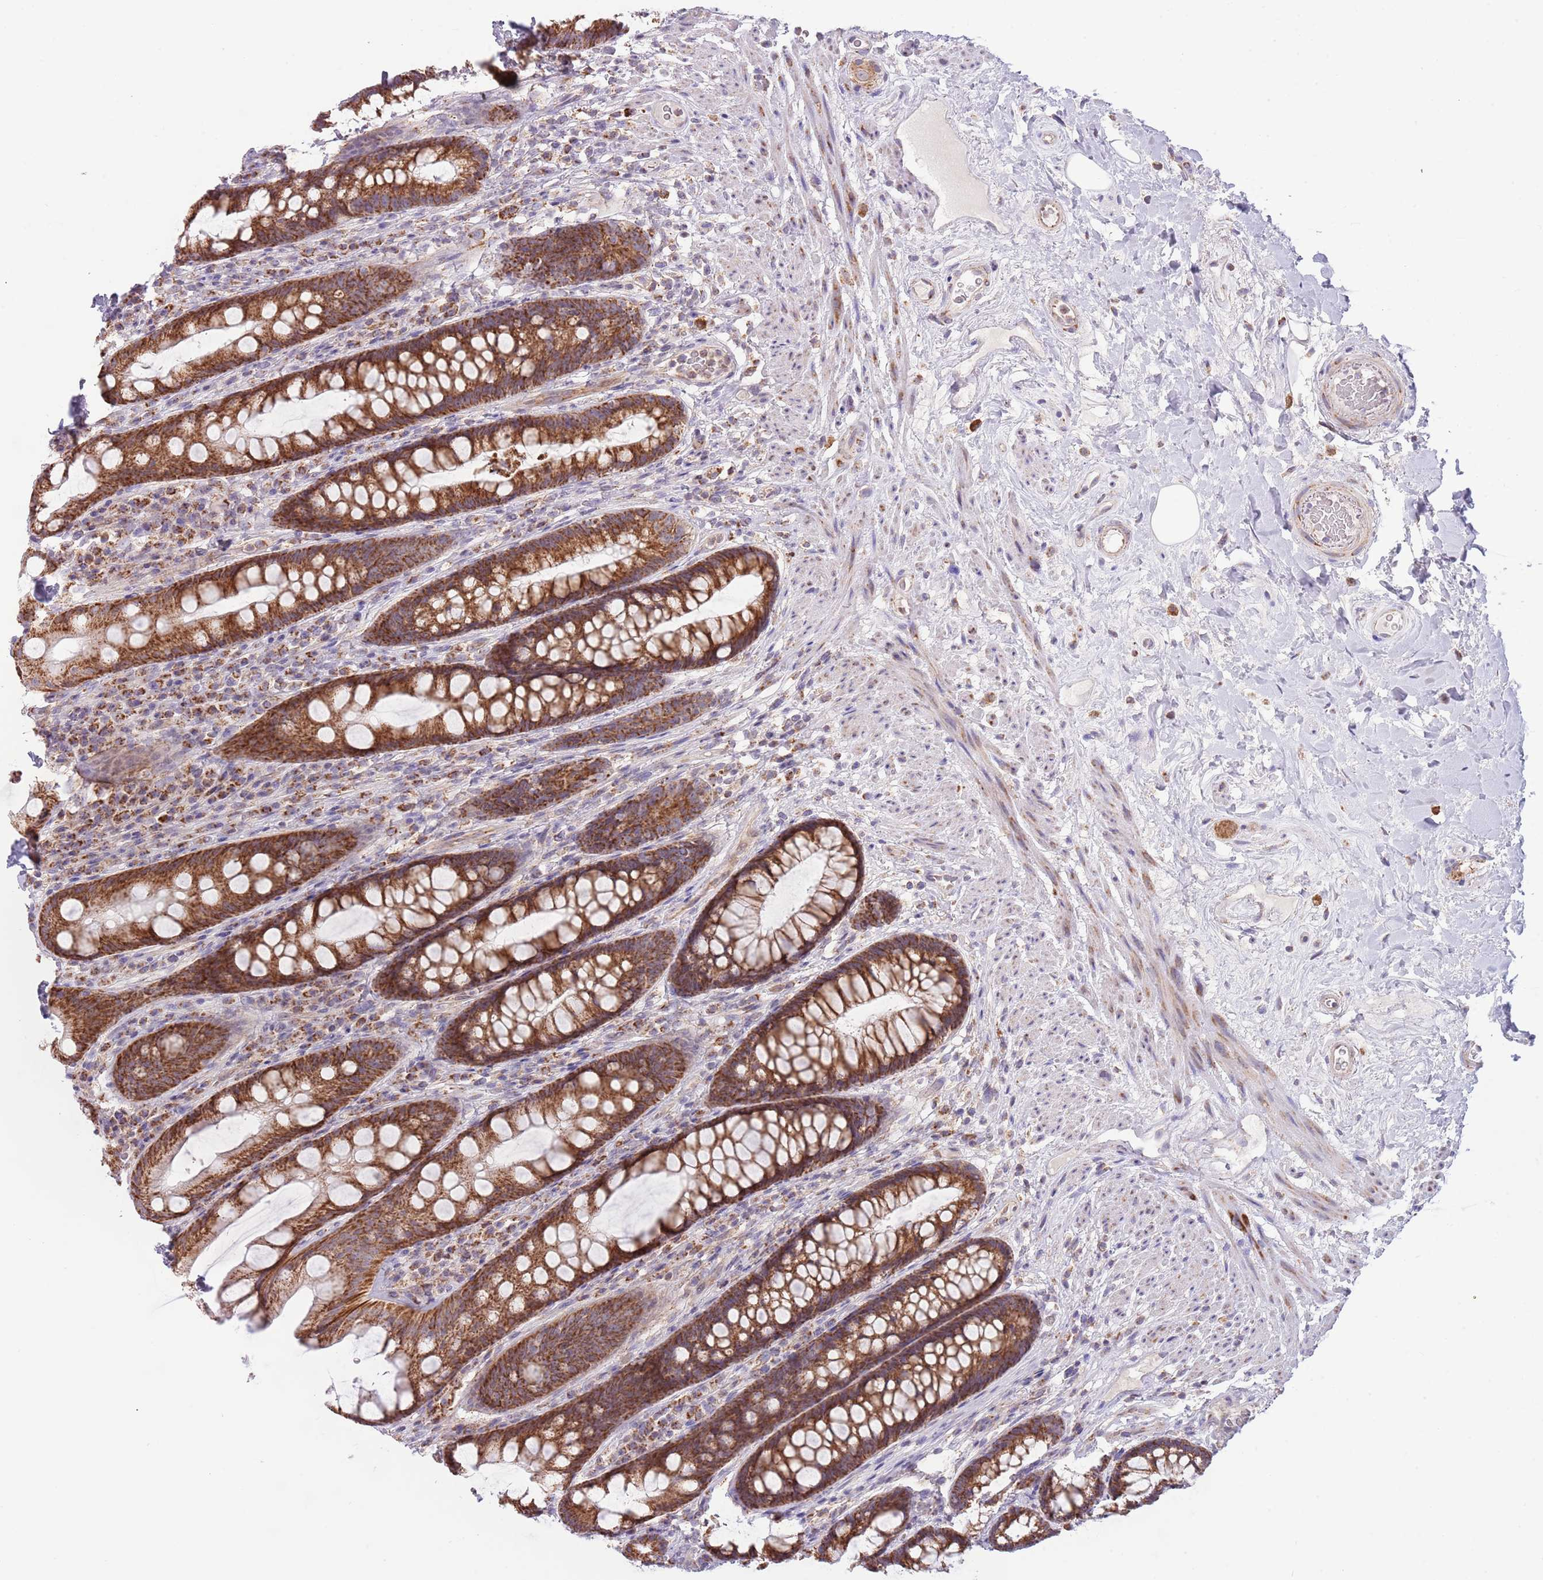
{"staining": {"intensity": "strong", "quantity": ">75%", "location": "cytoplasmic/membranous"}, "tissue": "rectum", "cell_type": "Glandular cells", "image_type": "normal", "snomed": [{"axis": "morphology", "description": "Normal tissue, NOS"}, {"axis": "topography", "description": "Rectum"}], "caption": "A micrograph of rectum stained for a protein shows strong cytoplasmic/membranous brown staining in glandular cells. Nuclei are stained in blue.", "gene": "LHX6", "patient": {"sex": "male", "age": 74}}